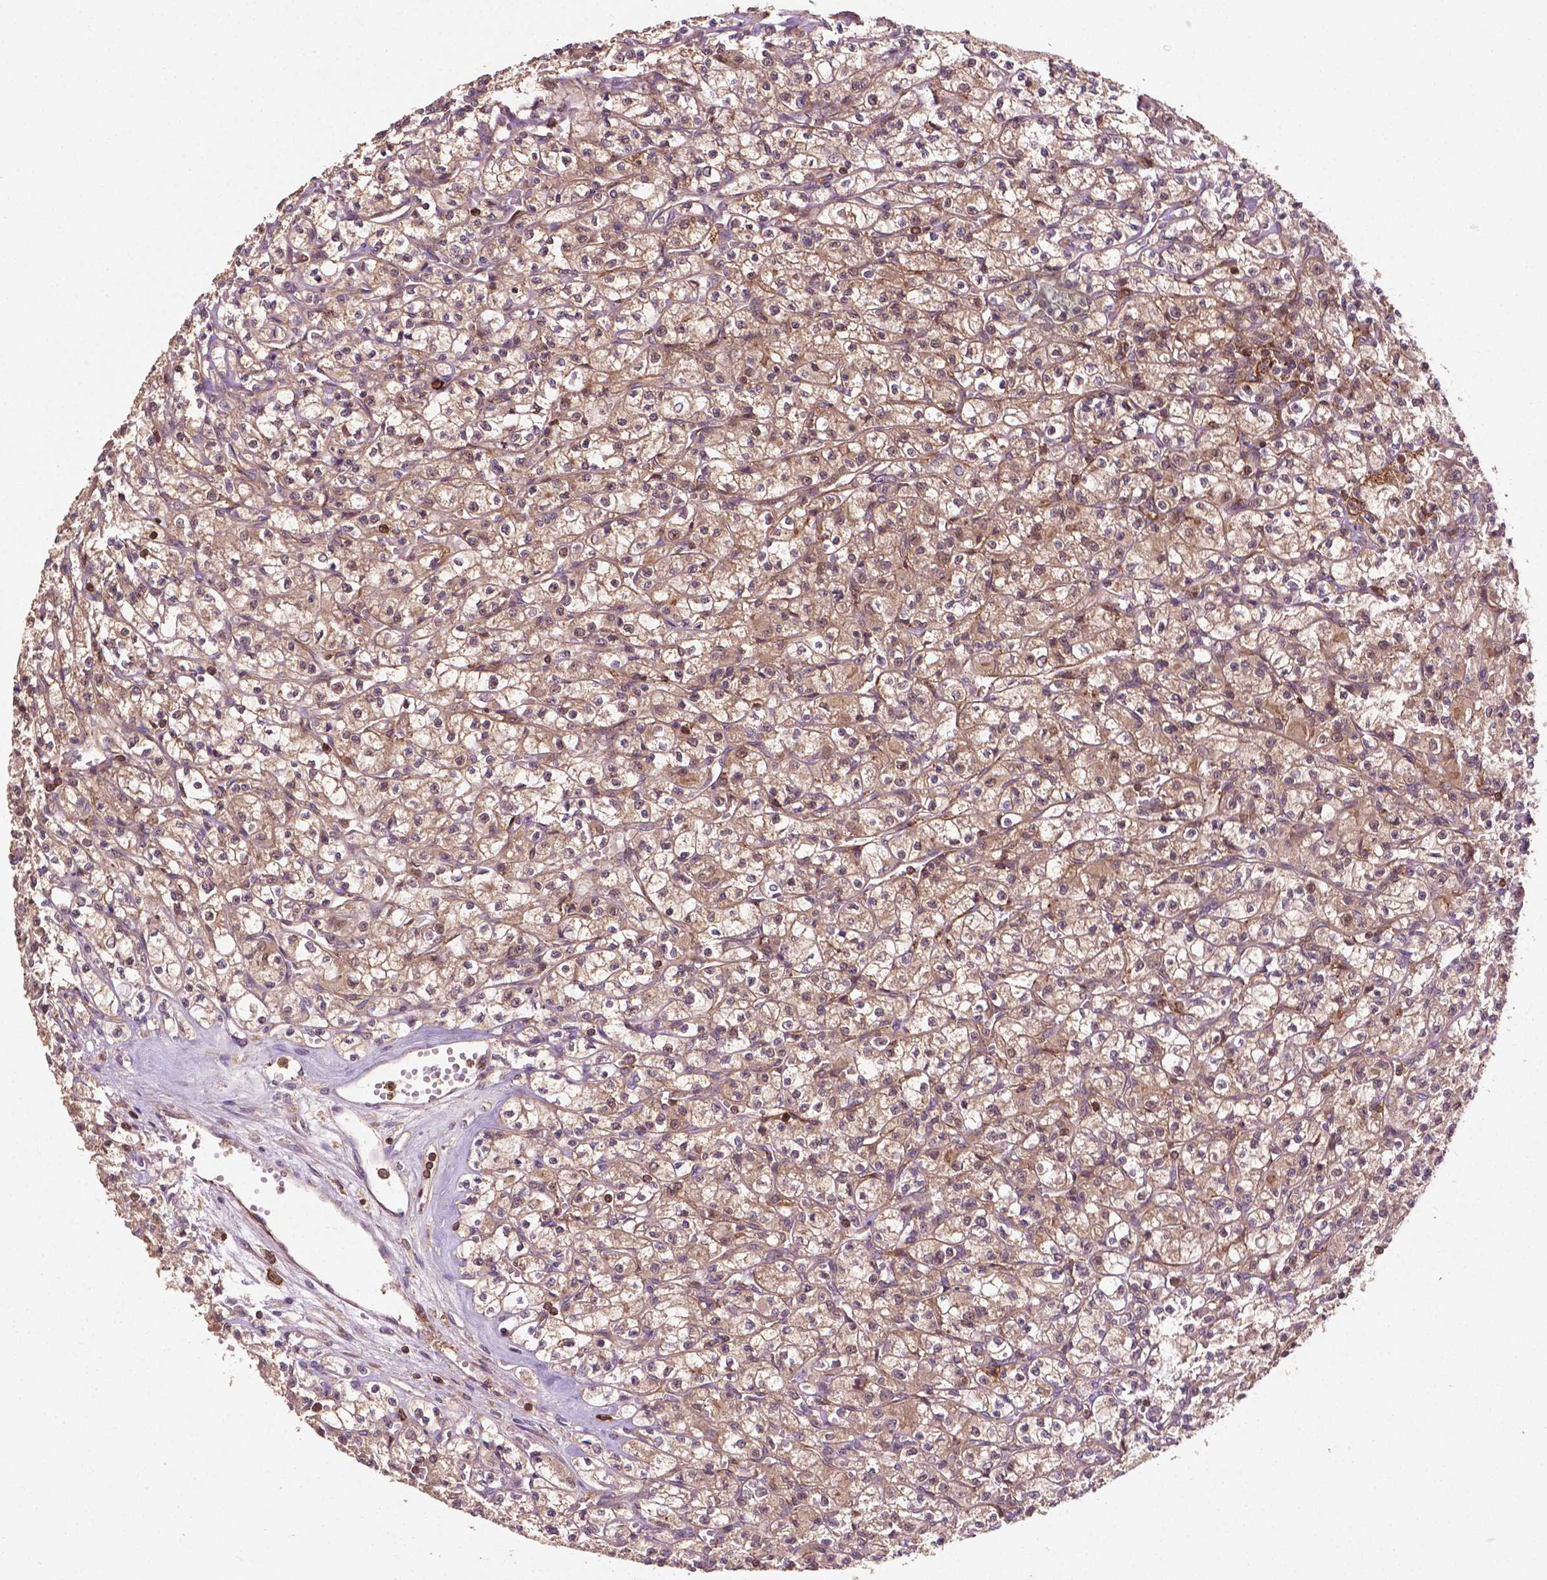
{"staining": {"intensity": "weak", "quantity": ">75%", "location": "cytoplasmic/membranous"}, "tissue": "renal cancer", "cell_type": "Tumor cells", "image_type": "cancer", "snomed": [{"axis": "morphology", "description": "Adenocarcinoma, NOS"}, {"axis": "topography", "description": "Kidney"}], "caption": "Protein staining displays weak cytoplasmic/membranous positivity in approximately >75% of tumor cells in renal cancer (adenocarcinoma).", "gene": "ZMYND19", "patient": {"sex": "female", "age": 70}}